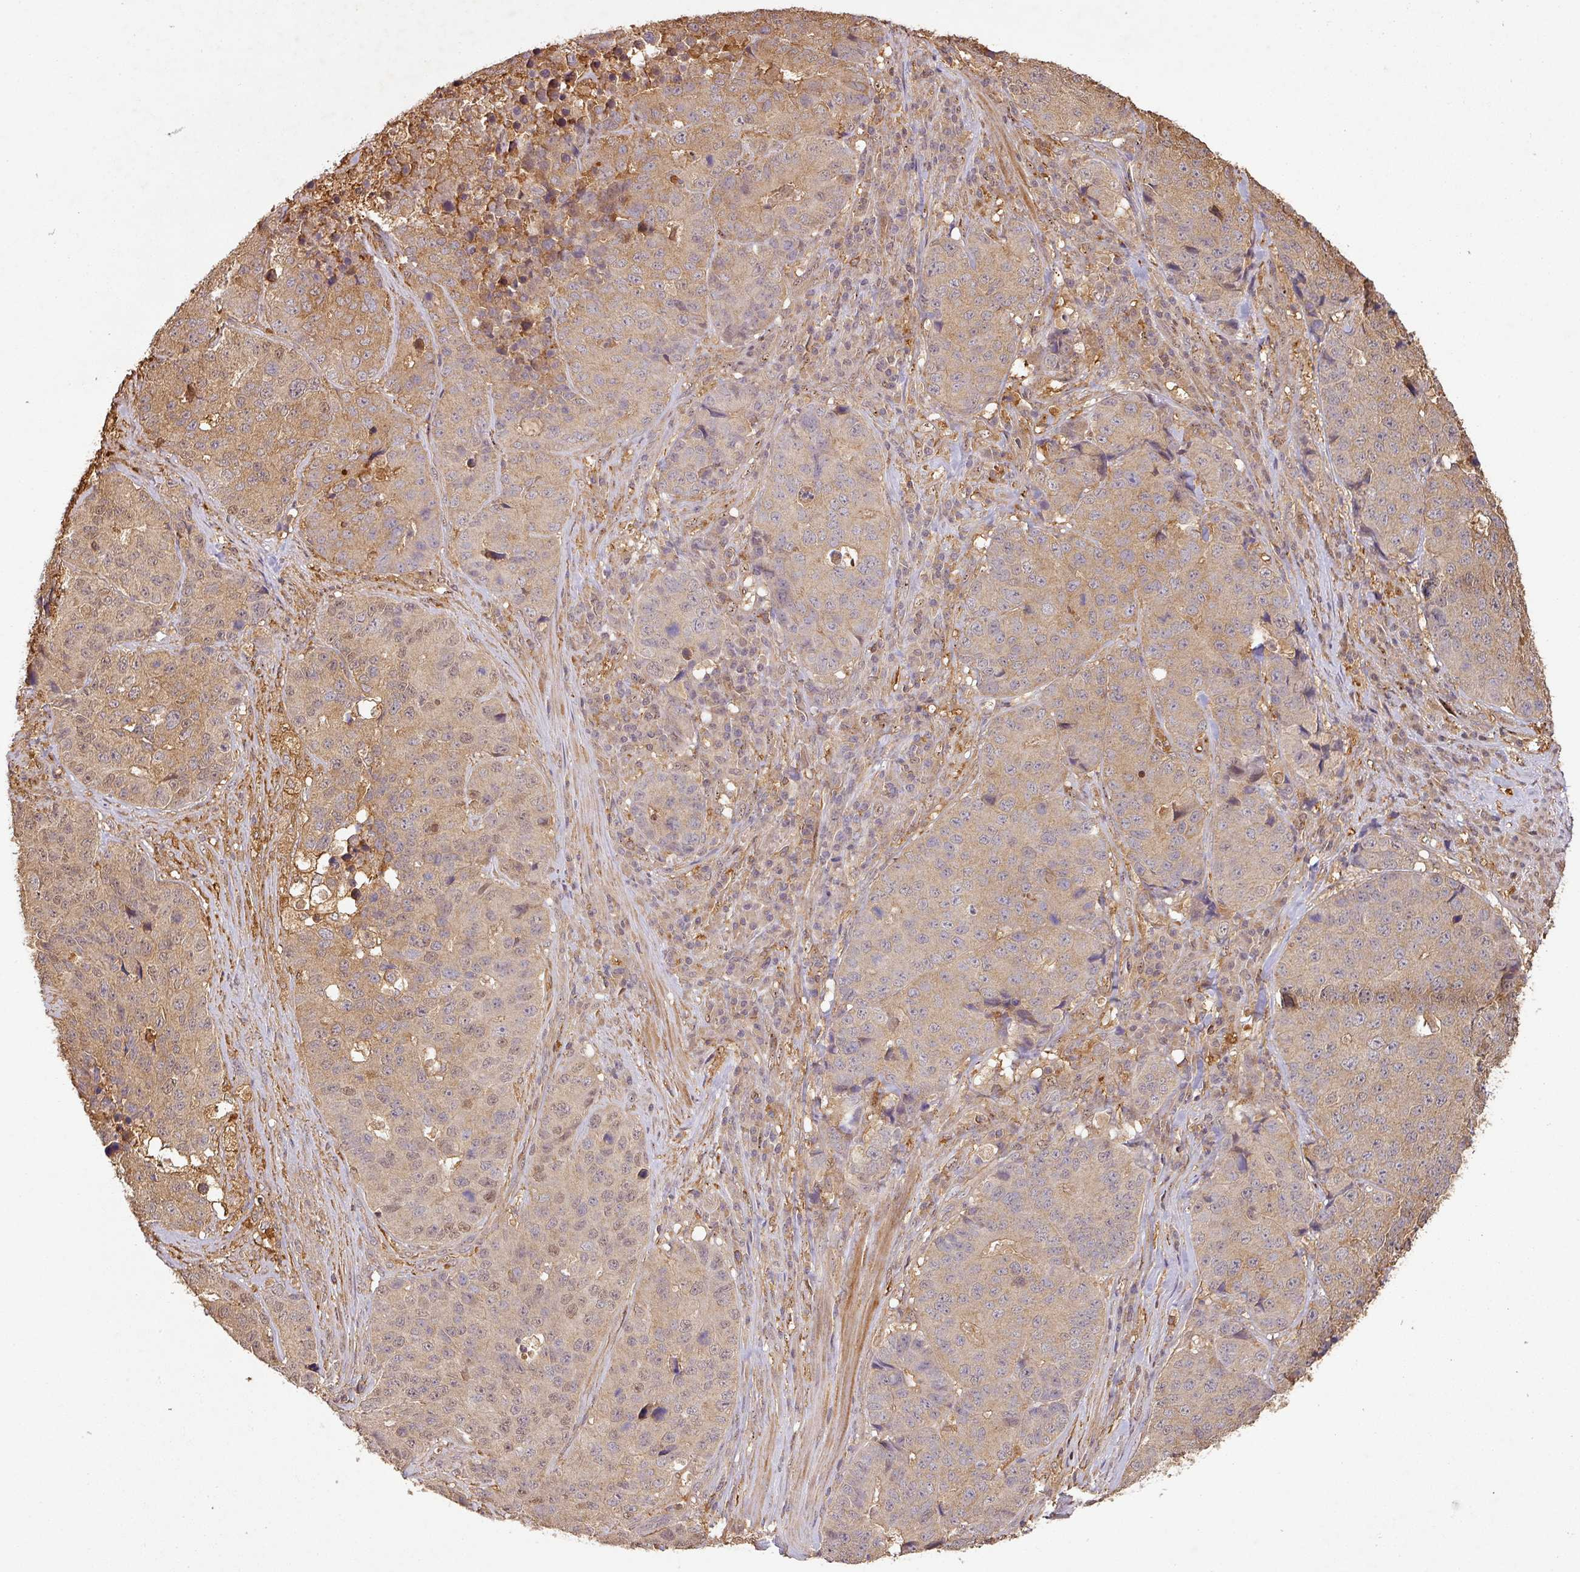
{"staining": {"intensity": "moderate", "quantity": "25%-75%", "location": "cytoplasmic/membranous,nuclear"}, "tissue": "stomach cancer", "cell_type": "Tumor cells", "image_type": "cancer", "snomed": [{"axis": "morphology", "description": "Adenocarcinoma, NOS"}, {"axis": "topography", "description": "Stomach"}], "caption": "Immunohistochemistry micrograph of human adenocarcinoma (stomach) stained for a protein (brown), which exhibits medium levels of moderate cytoplasmic/membranous and nuclear staining in about 25%-75% of tumor cells.", "gene": "ZNF322", "patient": {"sex": "male", "age": 71}}